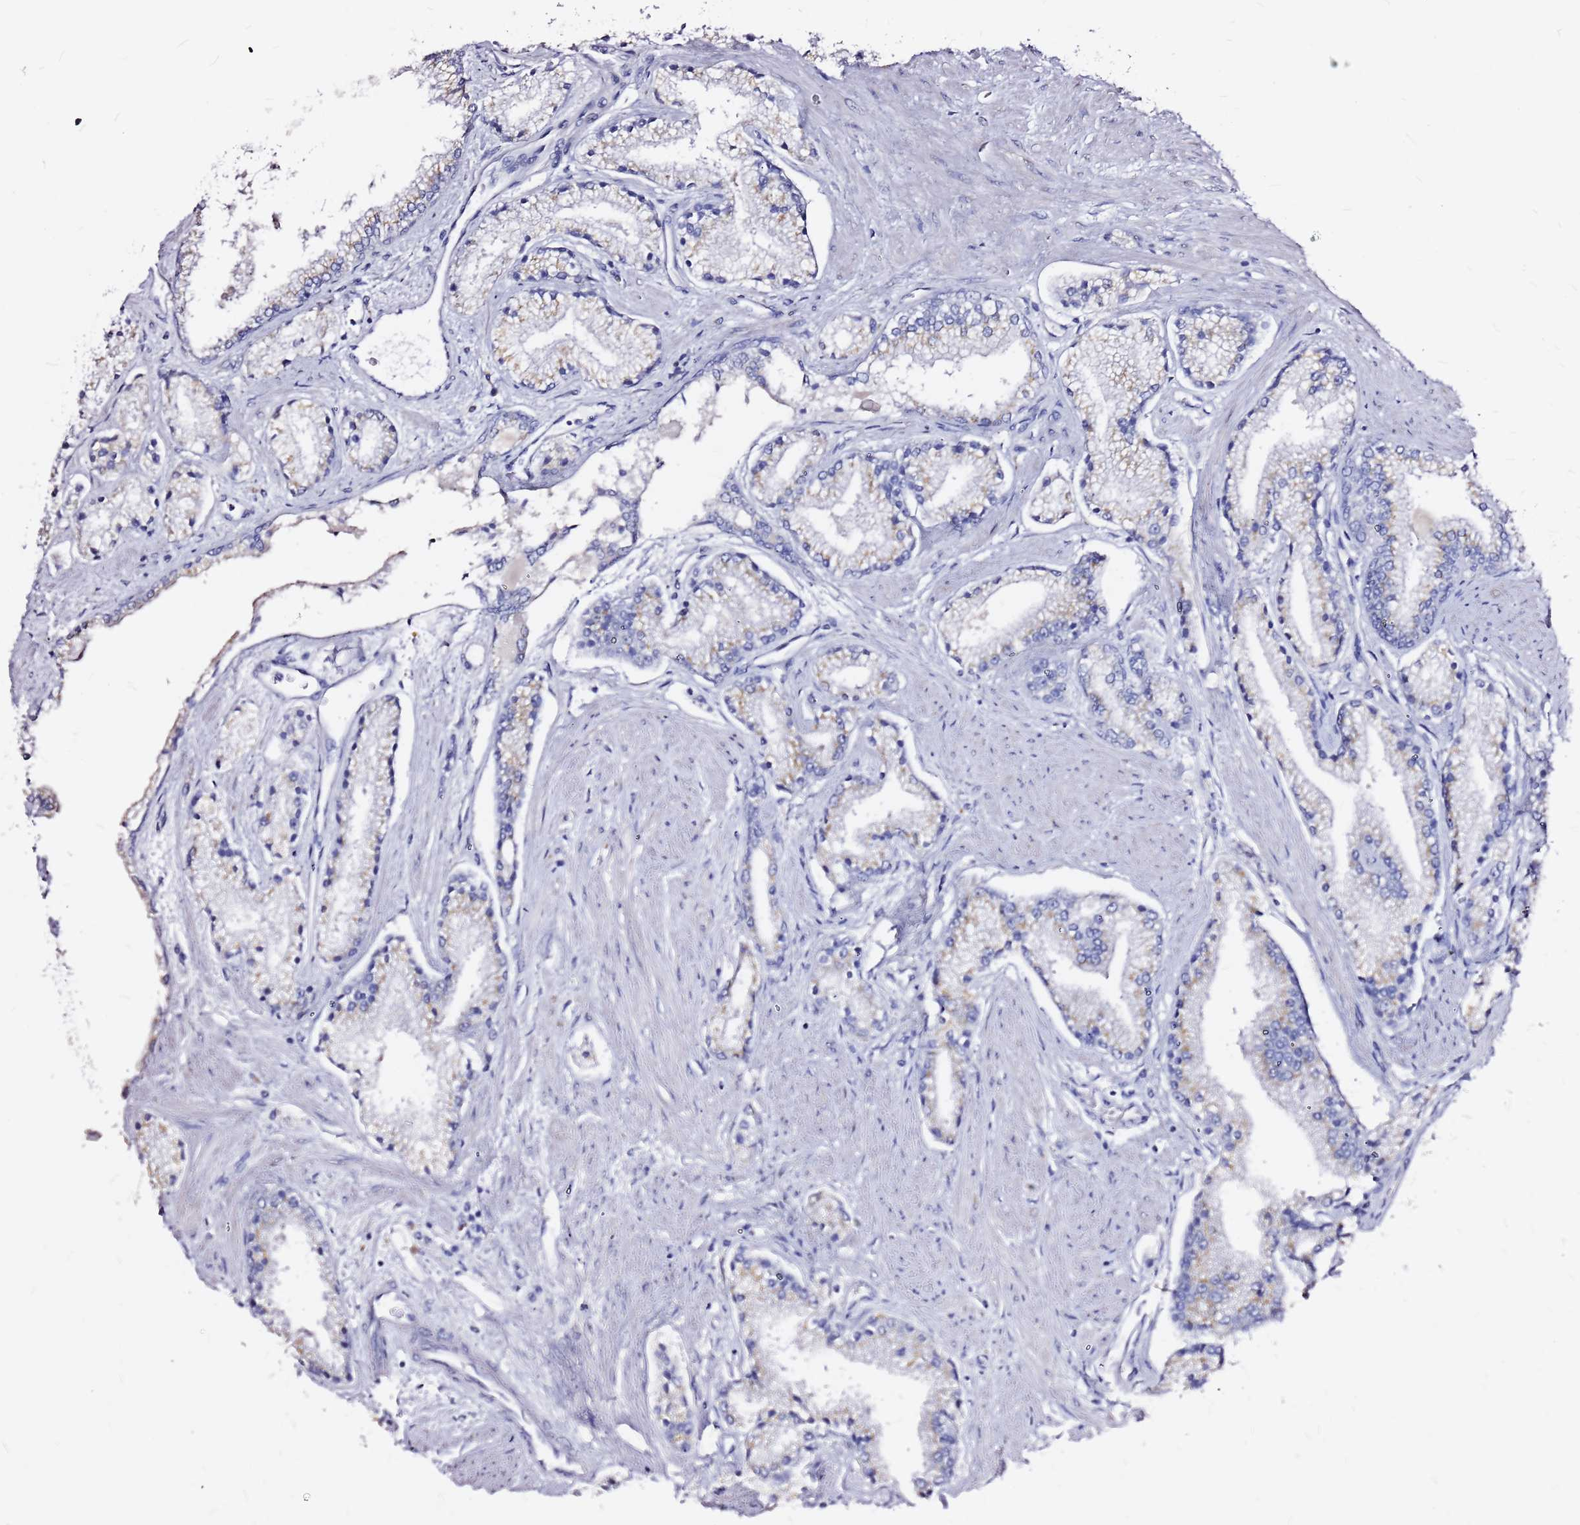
{"staining": {"intensity": "weak", "quantity": "<25%", "location": "cytoplasmic/membranous"}, "tissue": "prostate cancer", "cell_type": "Tumor cells", "image_type": "cancer", "snomed": [{"axis": "morphology", "description": "Adenocarcinoma, High grade"}, {"axis": "topography", "description": "Prostate"}], "caption": "The immunohistochemistry (IHC) image has no significant positivity in tumor cells of prostate cancer (adenocarcinoma (high-grade)) tissue.", "gene": "CASD1", "patient": {"sex": "male", "age": 67}}